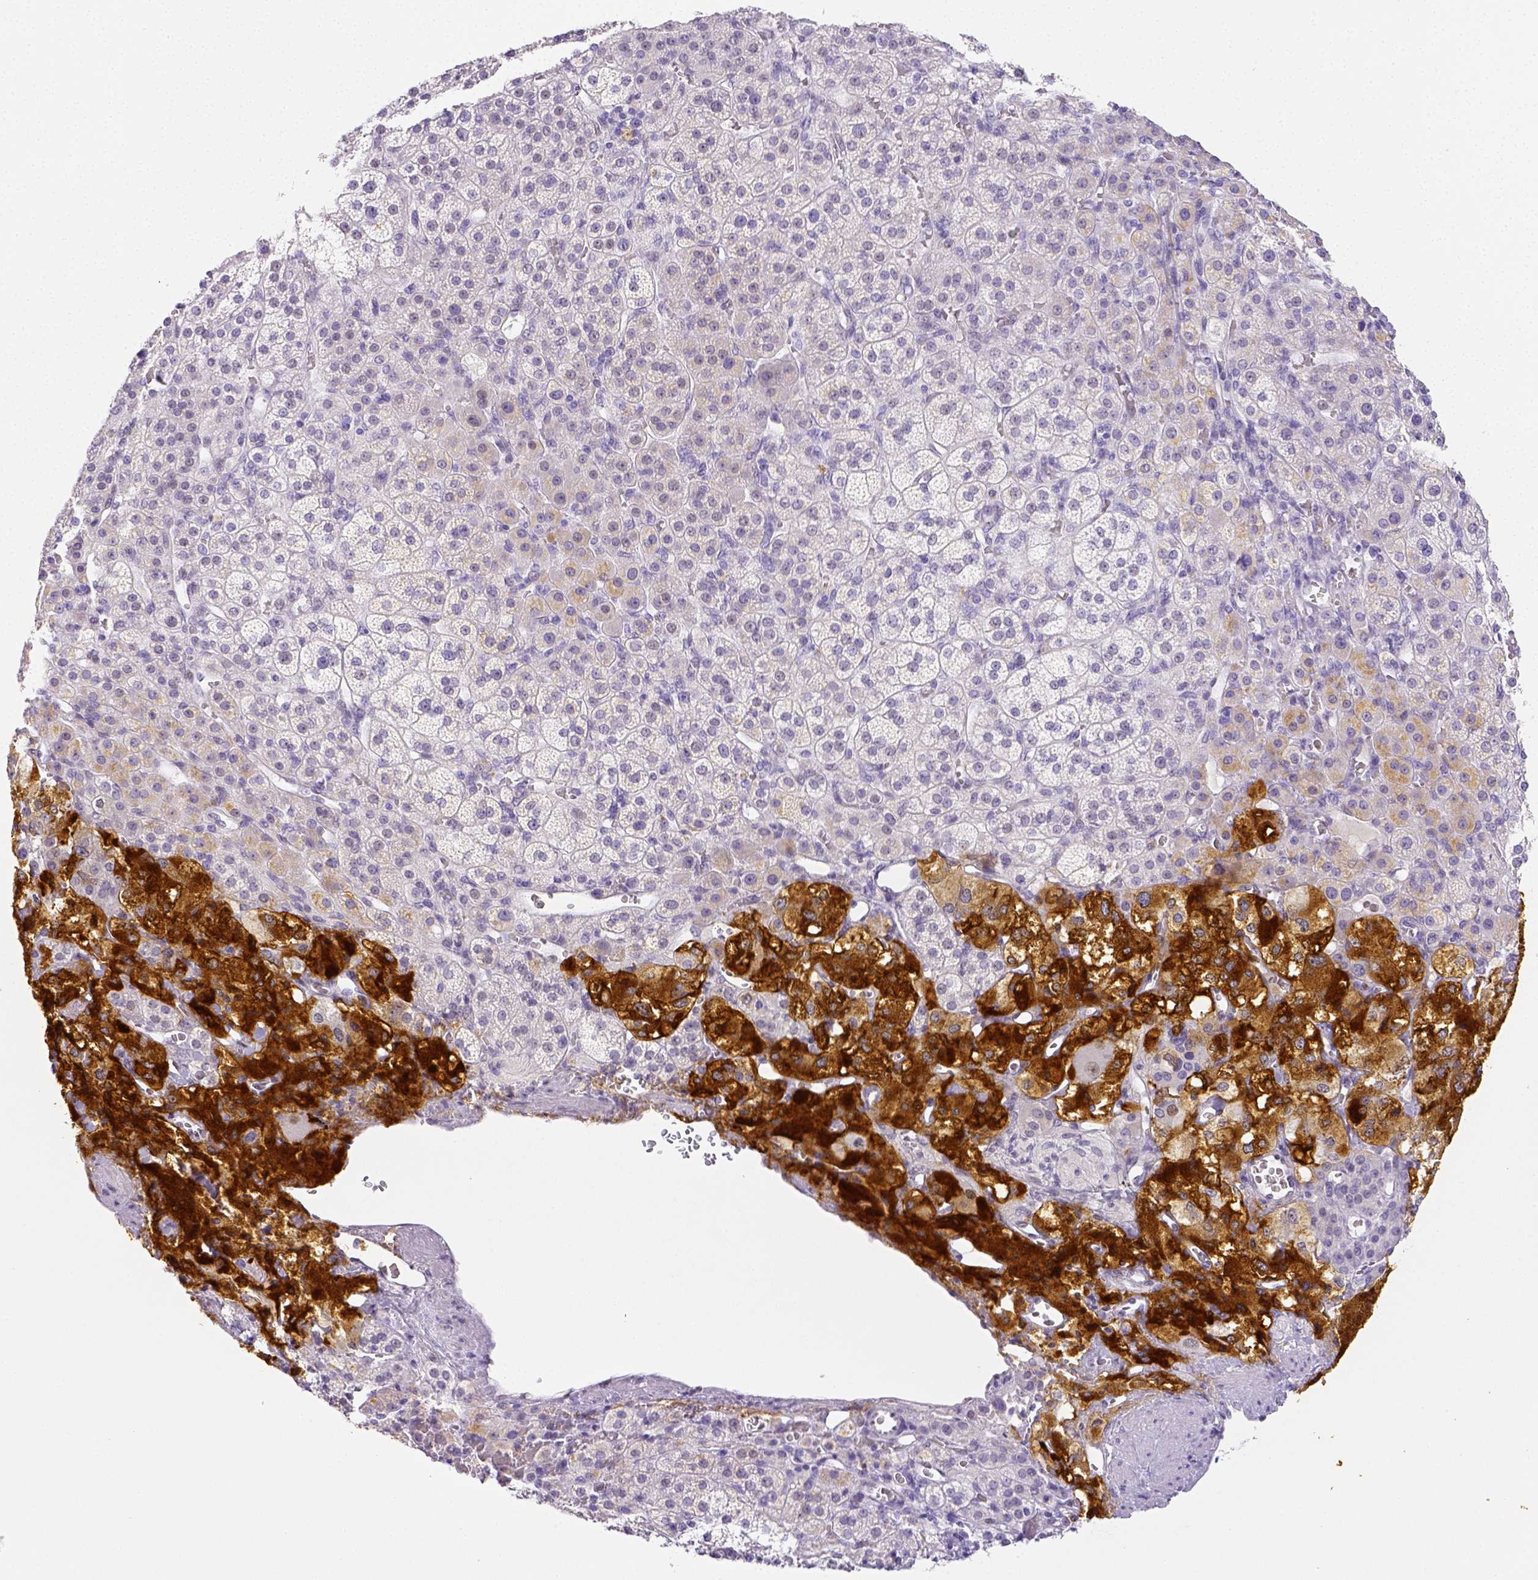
{"staining": {"intensity": "strong", "quantity": "25%-75%", "location": "cytoplasmic/membranous"}, "tissue": "adrenal gland", "cell_type": "Glandular cells", "image_type": "normal", "snomed": [{"axis": "morphology", "description": "Normal tissue, NOS"}, {"axis": "topography", "description": "Adrenal gland"}], "caption": "Strong cytoplasmic/membranous expression is seen in about 25%-75% of glandular cells in unremarkable adrenal gland.", "gene": "ARHGAP36", "patient": {"sex": "female", "age": 60}}